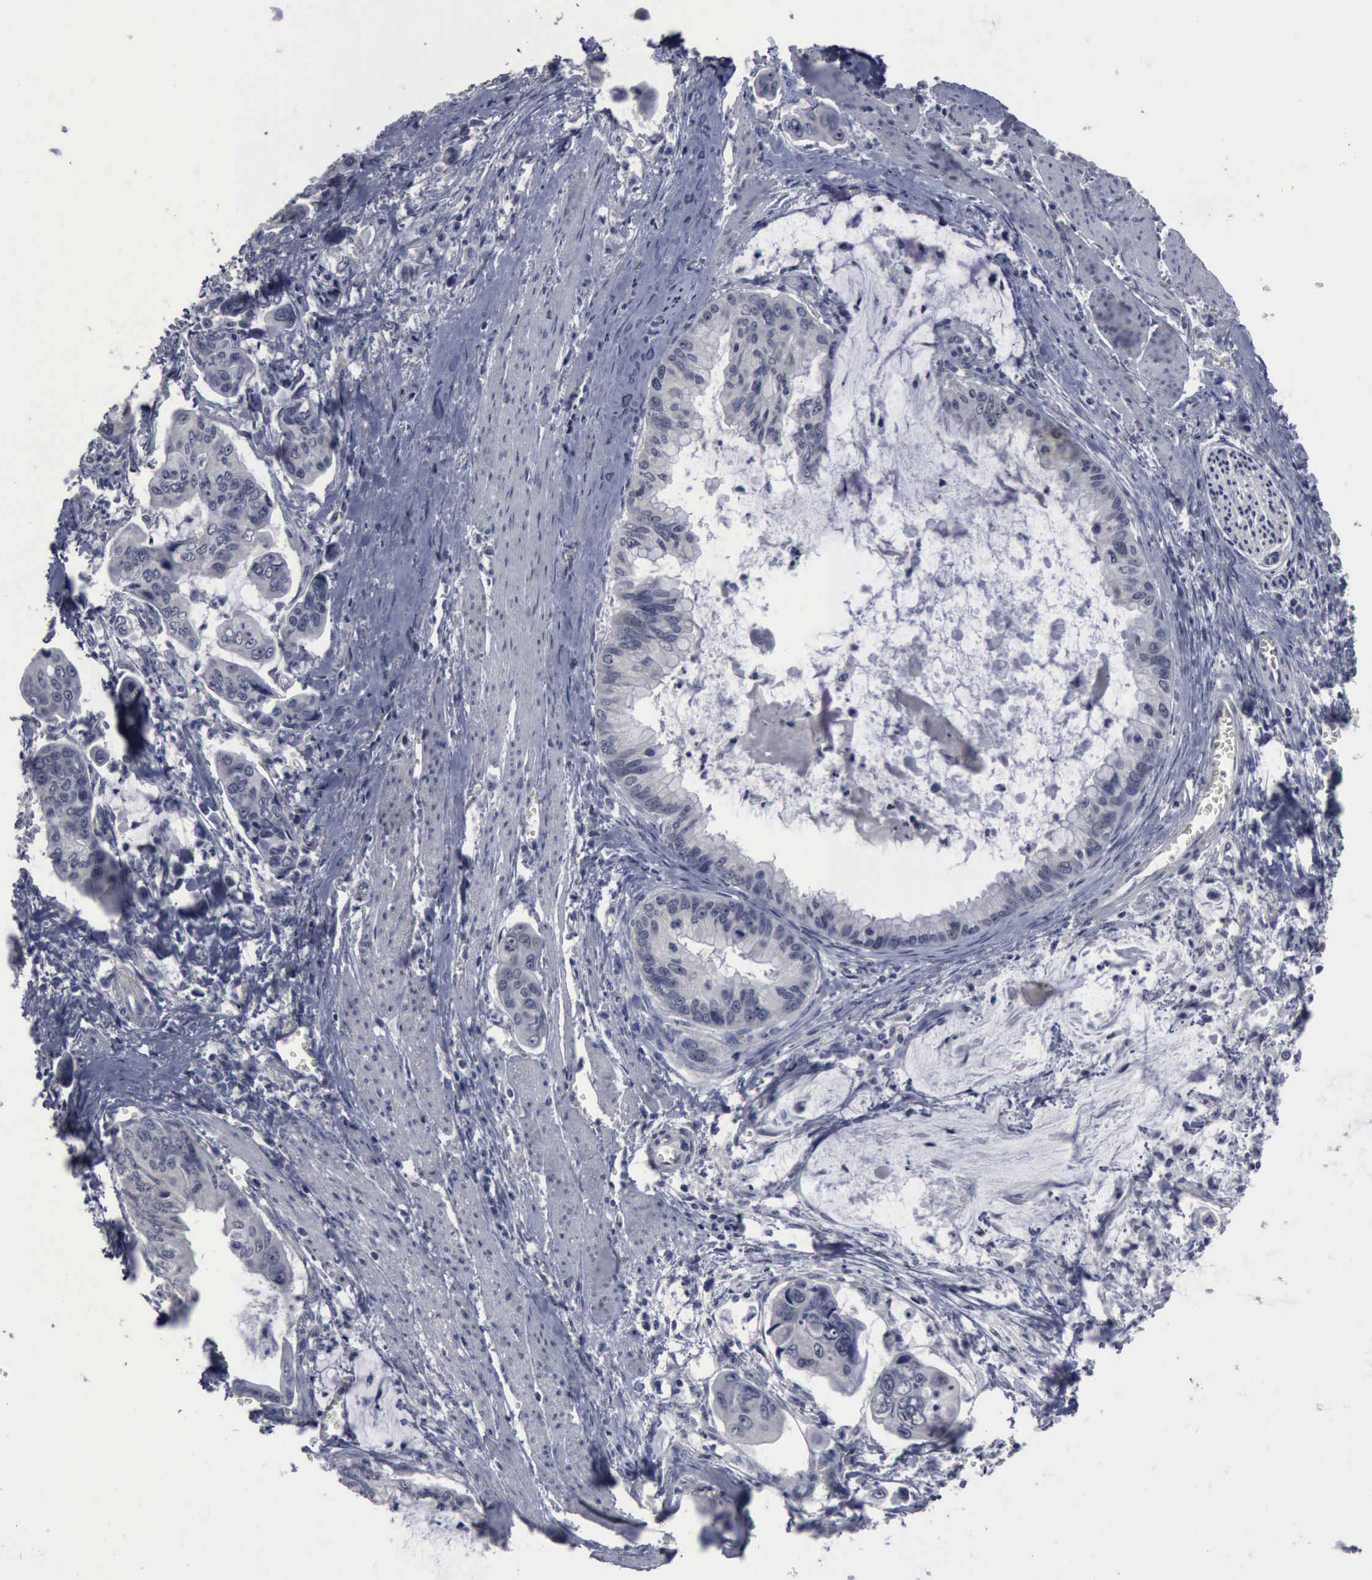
{"staining": {"intensity": "negative", "quantity": "none", "location": "none"}, "tissue": "stomach cancer", "cell_type": "Tumor cells", "image_type": "cancer", "snomed": [{"axis": "morphology", "description": "Adenocarcinoma, NOS"}, {"axis": "topography", "description": "Stomach, upper"}], "caption": "IHC micrograph of neoplastic tissue: stomach adenocarcinoma stained with DAB reveals no significant protein staining in tumor cells.", "gene": "MYO18B", "patient": {"sex": "male", "age": 80}}